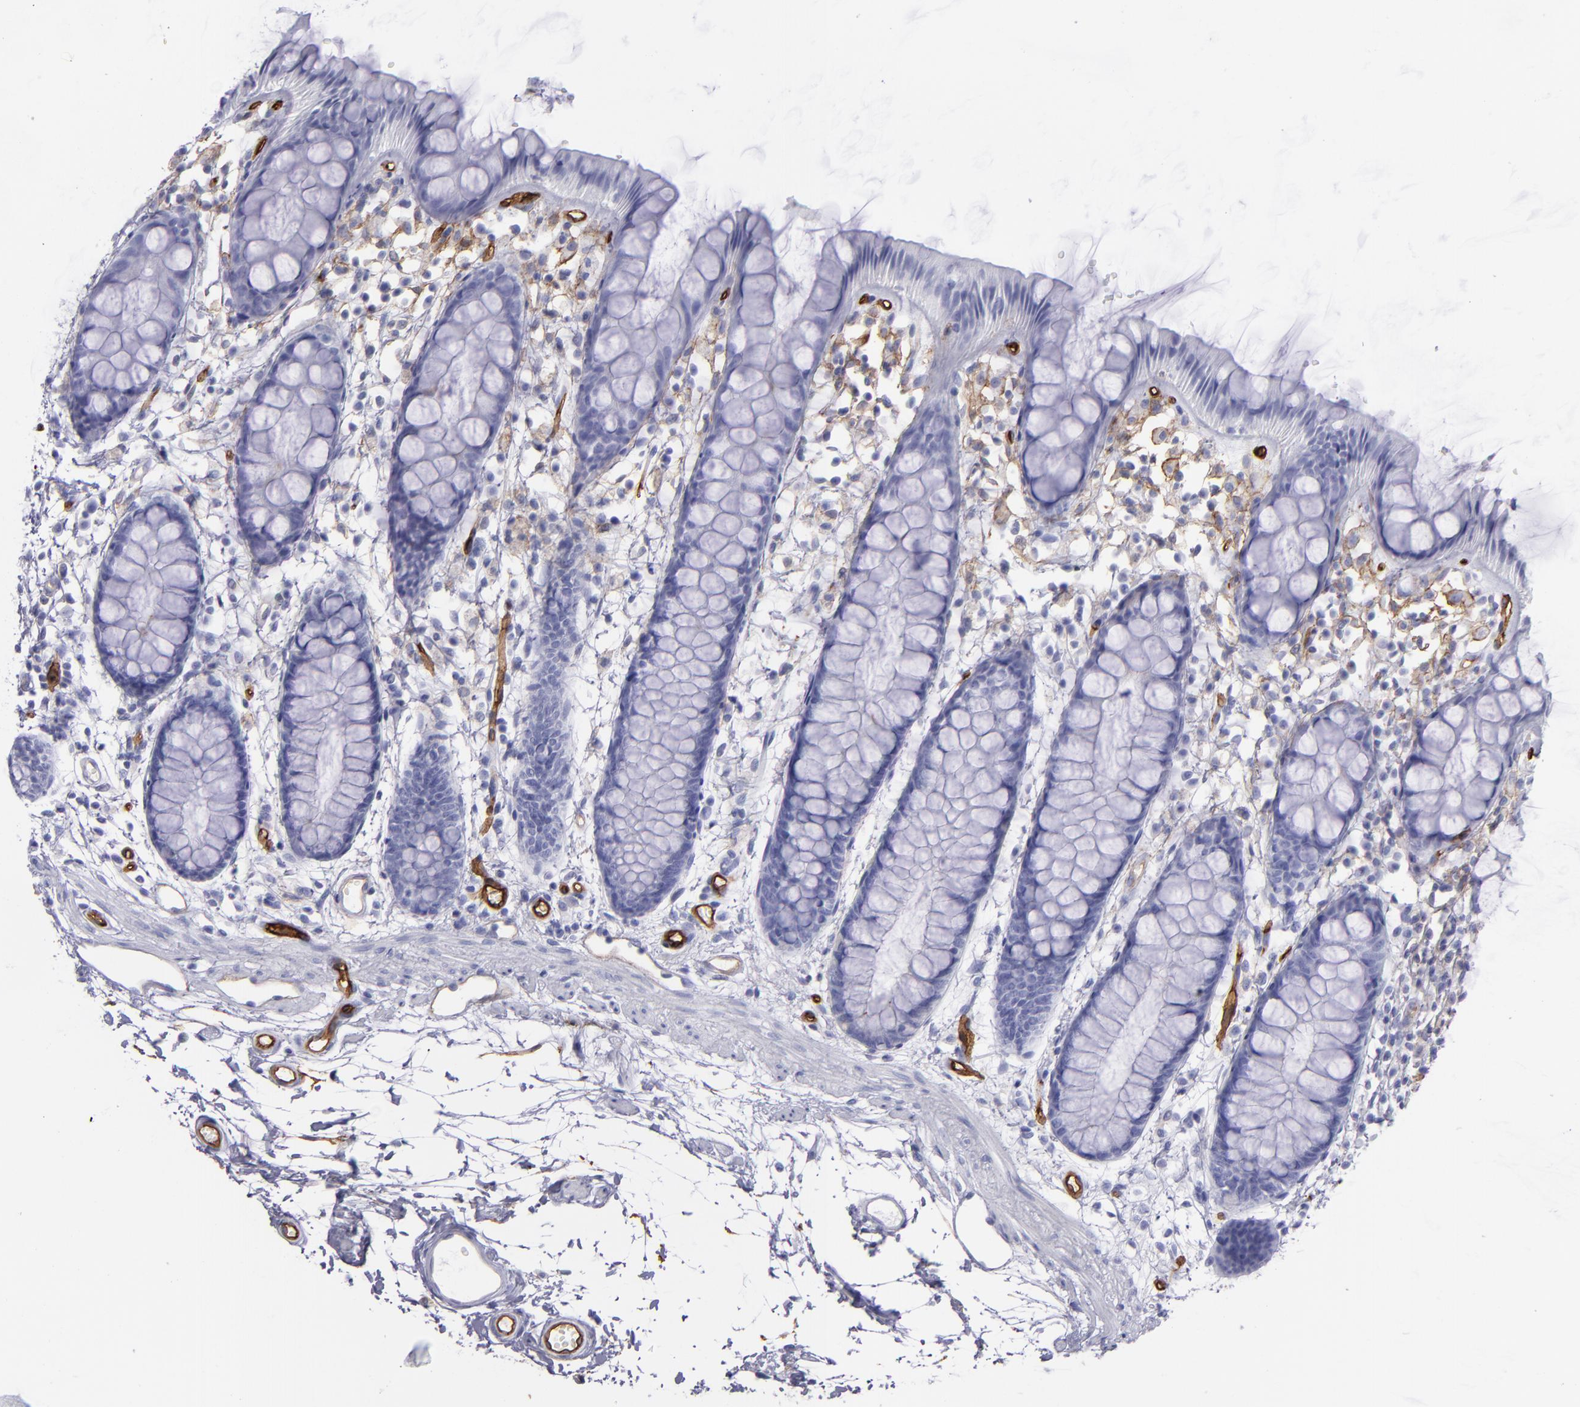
{"staining": {"intensity": "negative", "quantity": "none", "location": "none"}, "tissue": "rectum", "cell_type": "Glandular cells", "image_type": "normal", "snomed": [{"axis": "morphology", "description": "Normal tissue, NOS"}, {"axis": "topography", "description": "Rectum"}], "caption": "This is an immunohistochemistry (IHC) micrograph of unremarkable rectum. There is no positivity in glandular cells.", "gene": "ACE", "patient": {"sex": "female", "age": 66}}